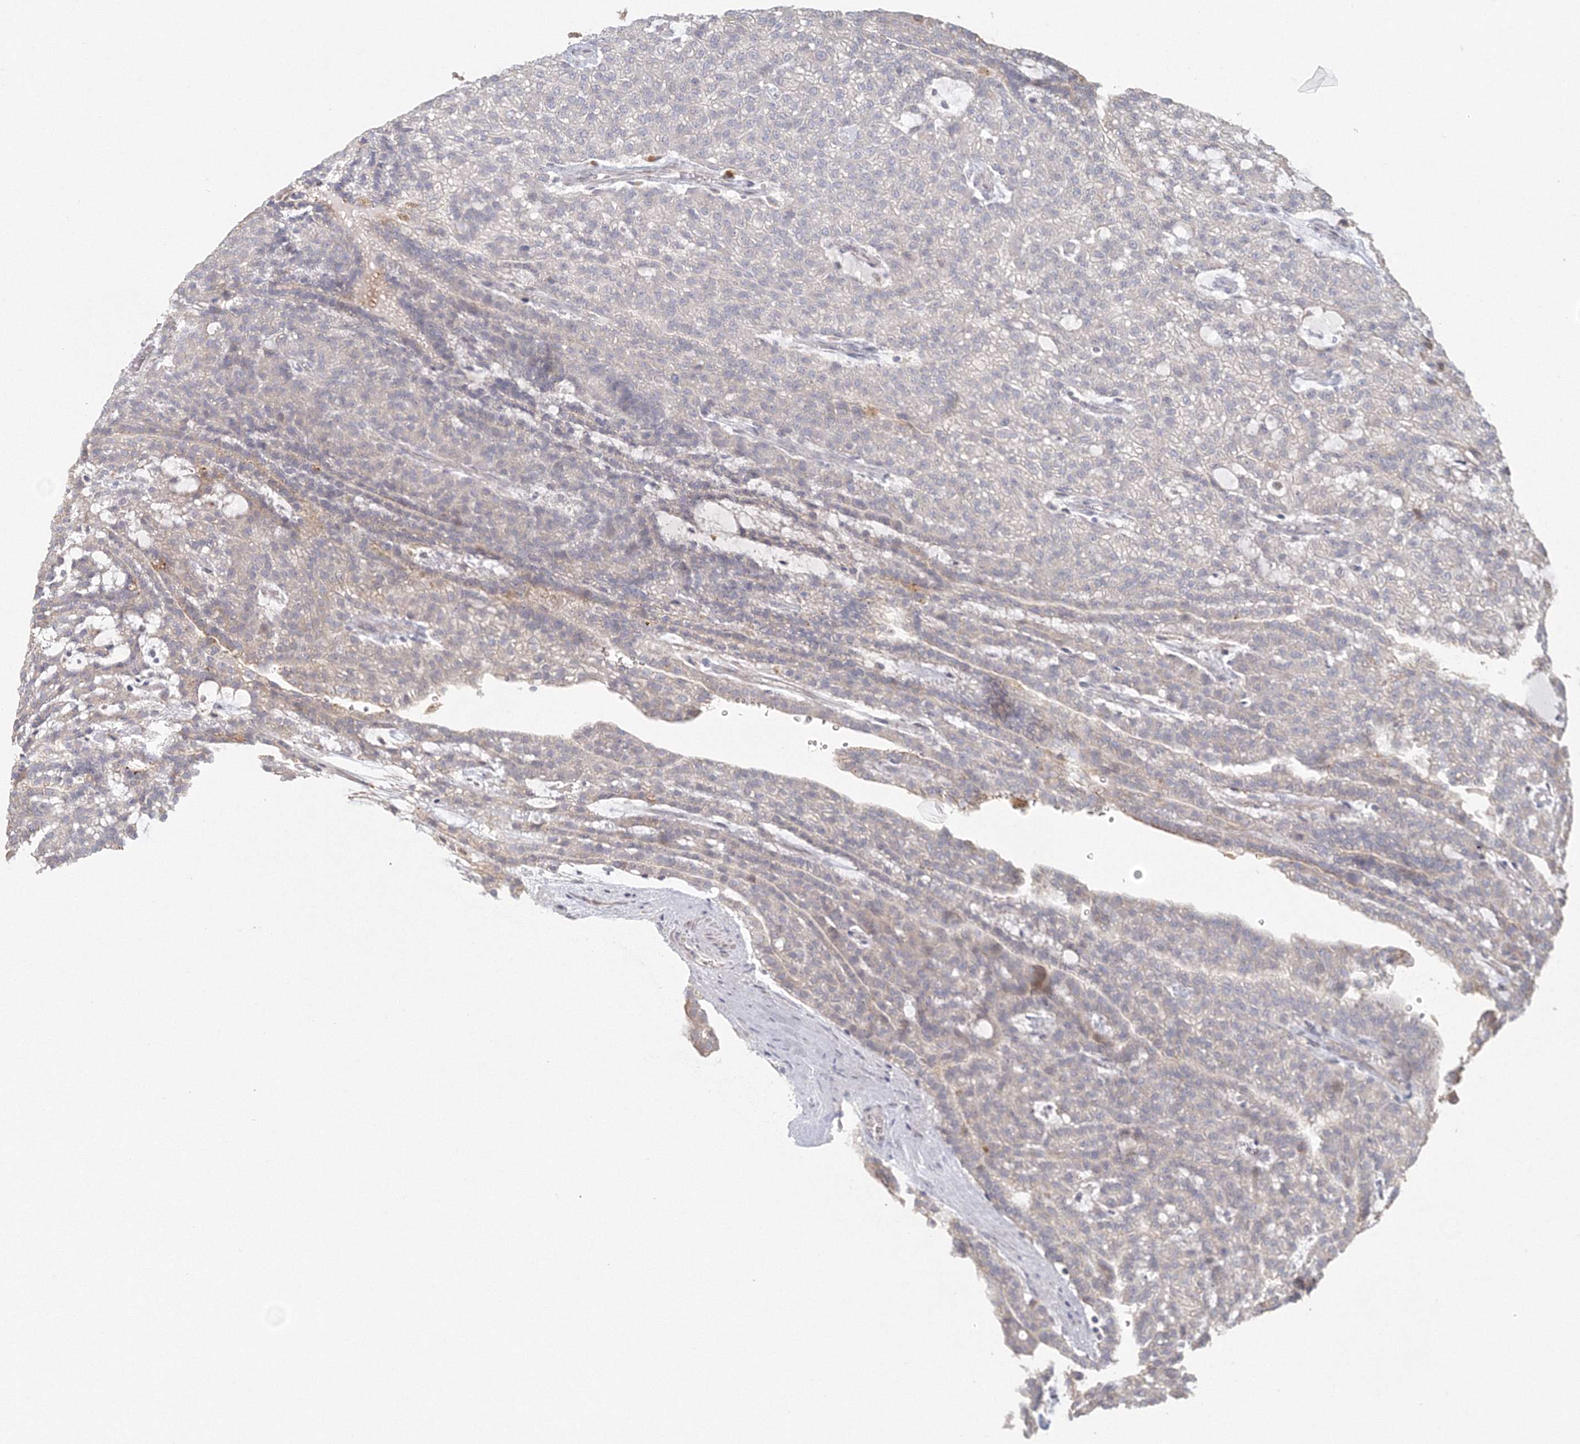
{"staining": {"intensity": "weak", "quantity": "<25%", "location": "cytoplasmic/membranous"}, "tissue": "renal cancer", "cell_type": "Tumor cells", "image_type": "cancer", "snomed": [{"axis": "morphology", "description": "Adenocarcinoma, NOS"}, {"axis": "topography", "description": "Kidney"}], "caption": "Tumor cells show no significant protein staining in renal cancer.", "gene": "TACC2", "patient": {"sex": "male", "age": 63}}